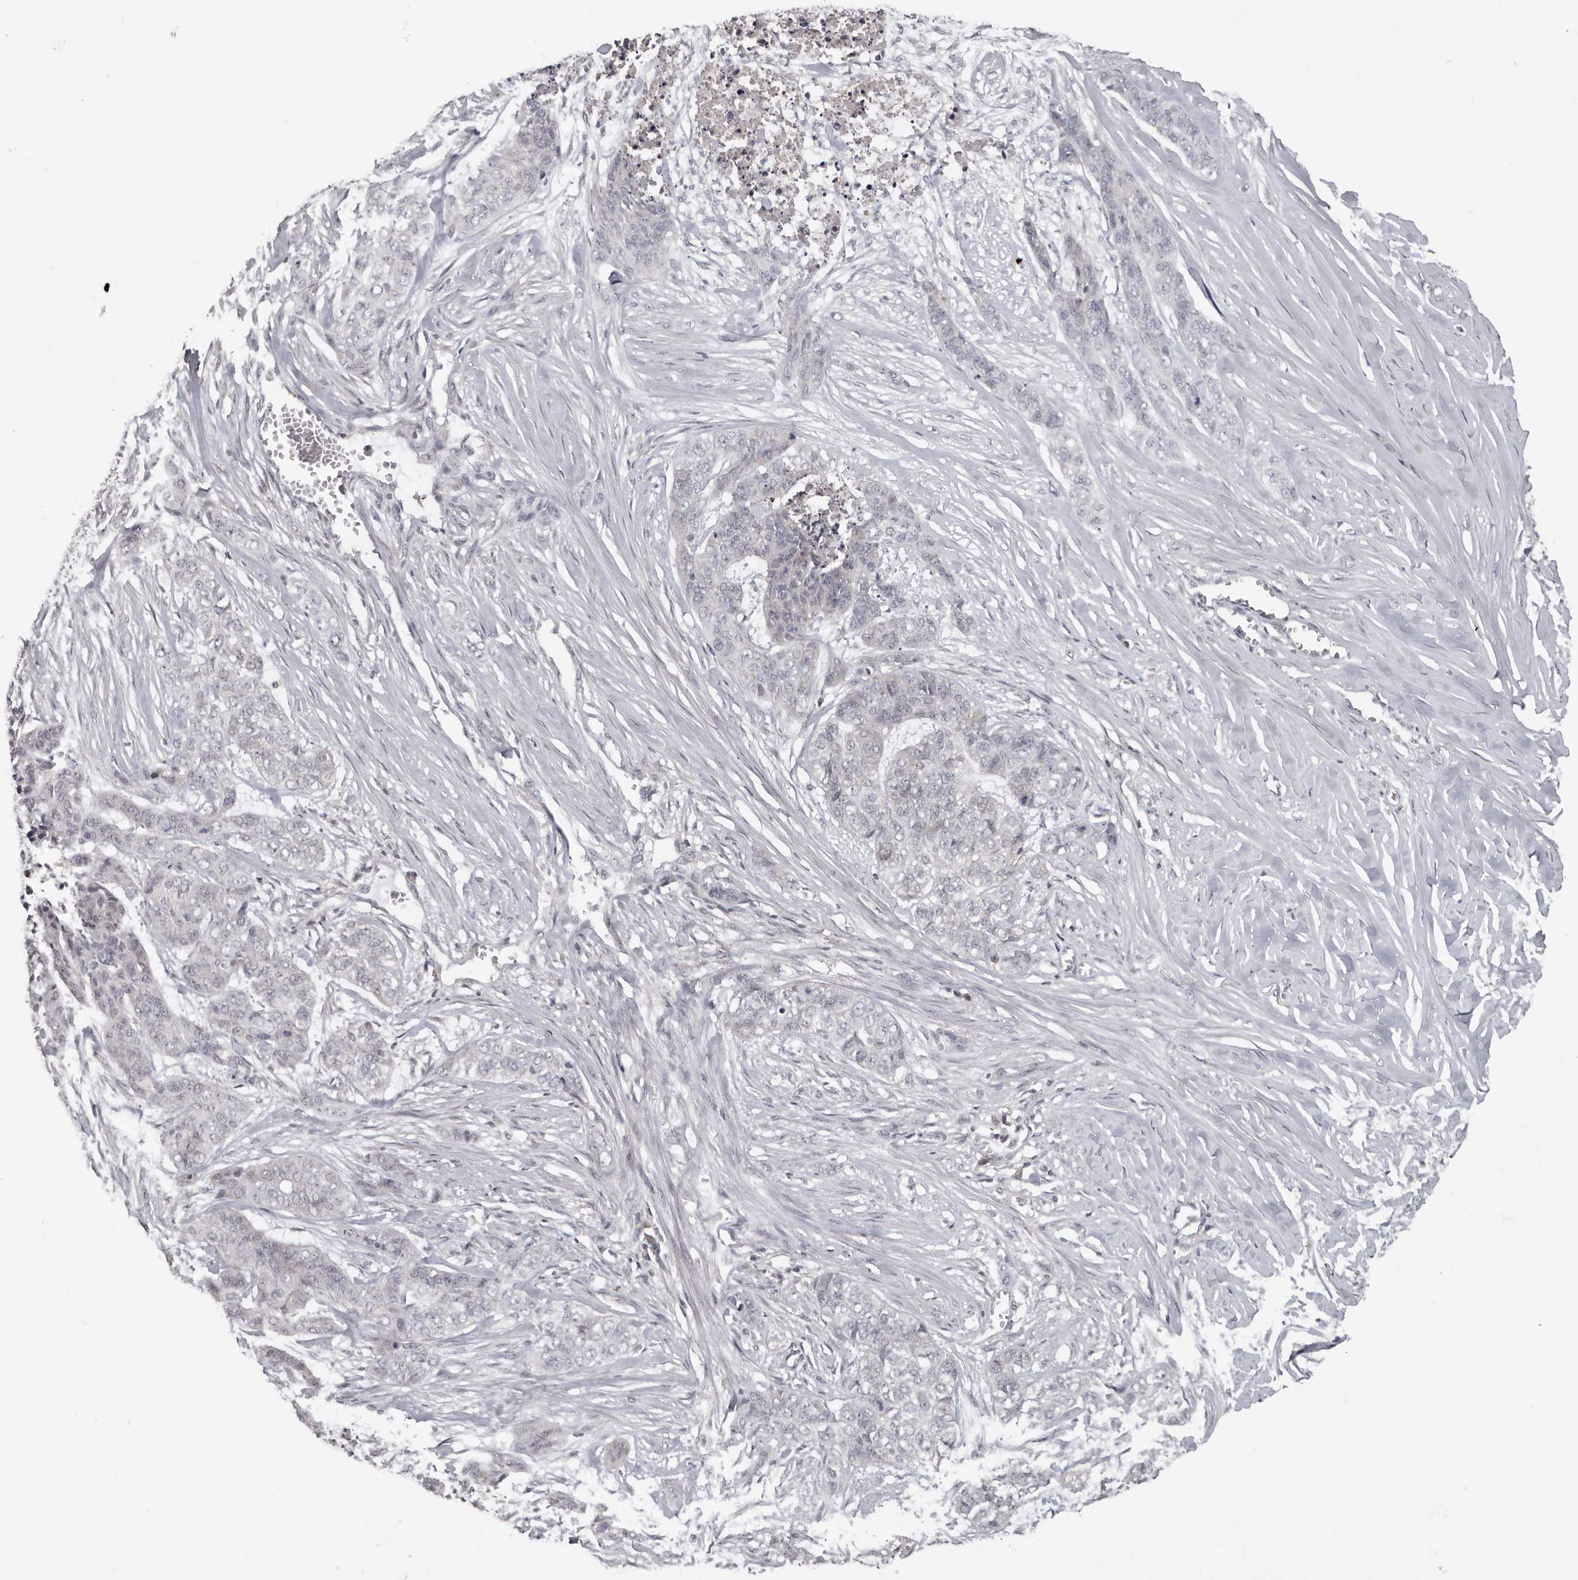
{"staining": {"intensity": "negative", "quantity": "none", "location": "none"}, "tissue": "skin cancer", "cell_type": "Tumor cells", "image_type": "cancer", "snomed": [{"axis": "morphology", "description": "Basal cell carcinoma"}, {"axis": "topography", "description": "Skin"}], "caption": "Immunohistochemistry (IHC) image of skin basal cell carcinoma stained for a protein (brown), which reveals no expression in tumor cells.", "gene": "ANKRD44", "patient": {"sex": "female", "age": 64}}